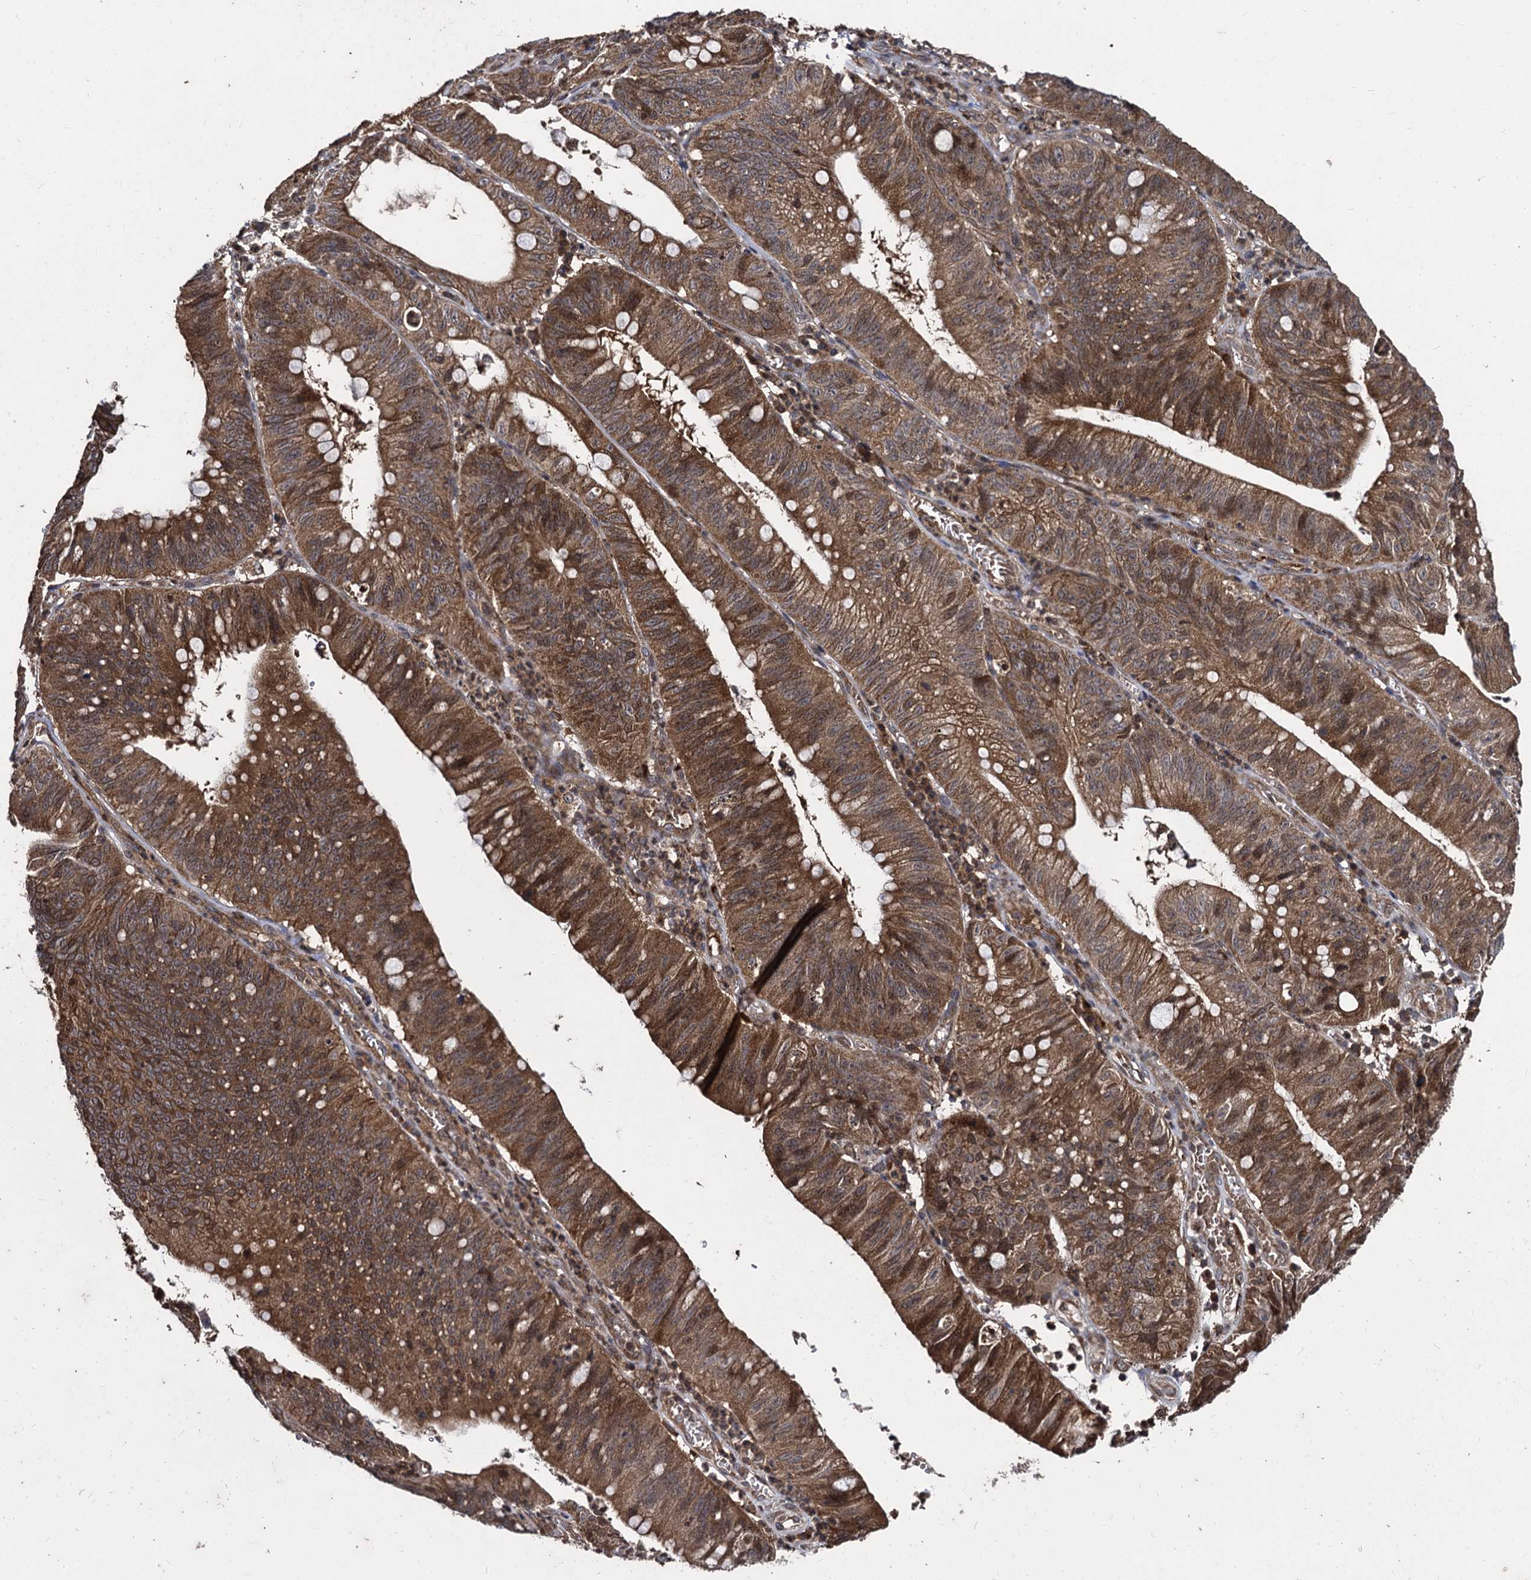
{"staining": {"intensity": "strong", "quantity": ">75%", "location": "cytoplasmic/membranous"}, "tissue": "stomach cancer", "cell_type": "Tumor cells", "image_type": "cancer", "snomed": [{"axis": "morphology", "description": "Adenocarcinoma, NOS"}, {"axis": "topography", "description": "Stomach"}], "caption": "Tumor cells show high levels of strong cytoplasmic/membranous staining in approximately >75% of cells in human stomach cancer (adenocarcinoma). (Stains: DAB in brown, nuclei in blue, Microscopy: brightfield microscopy at high magnification).", "gene": "BCL2L2", "patient": {"sex": "male", "age": 59}}